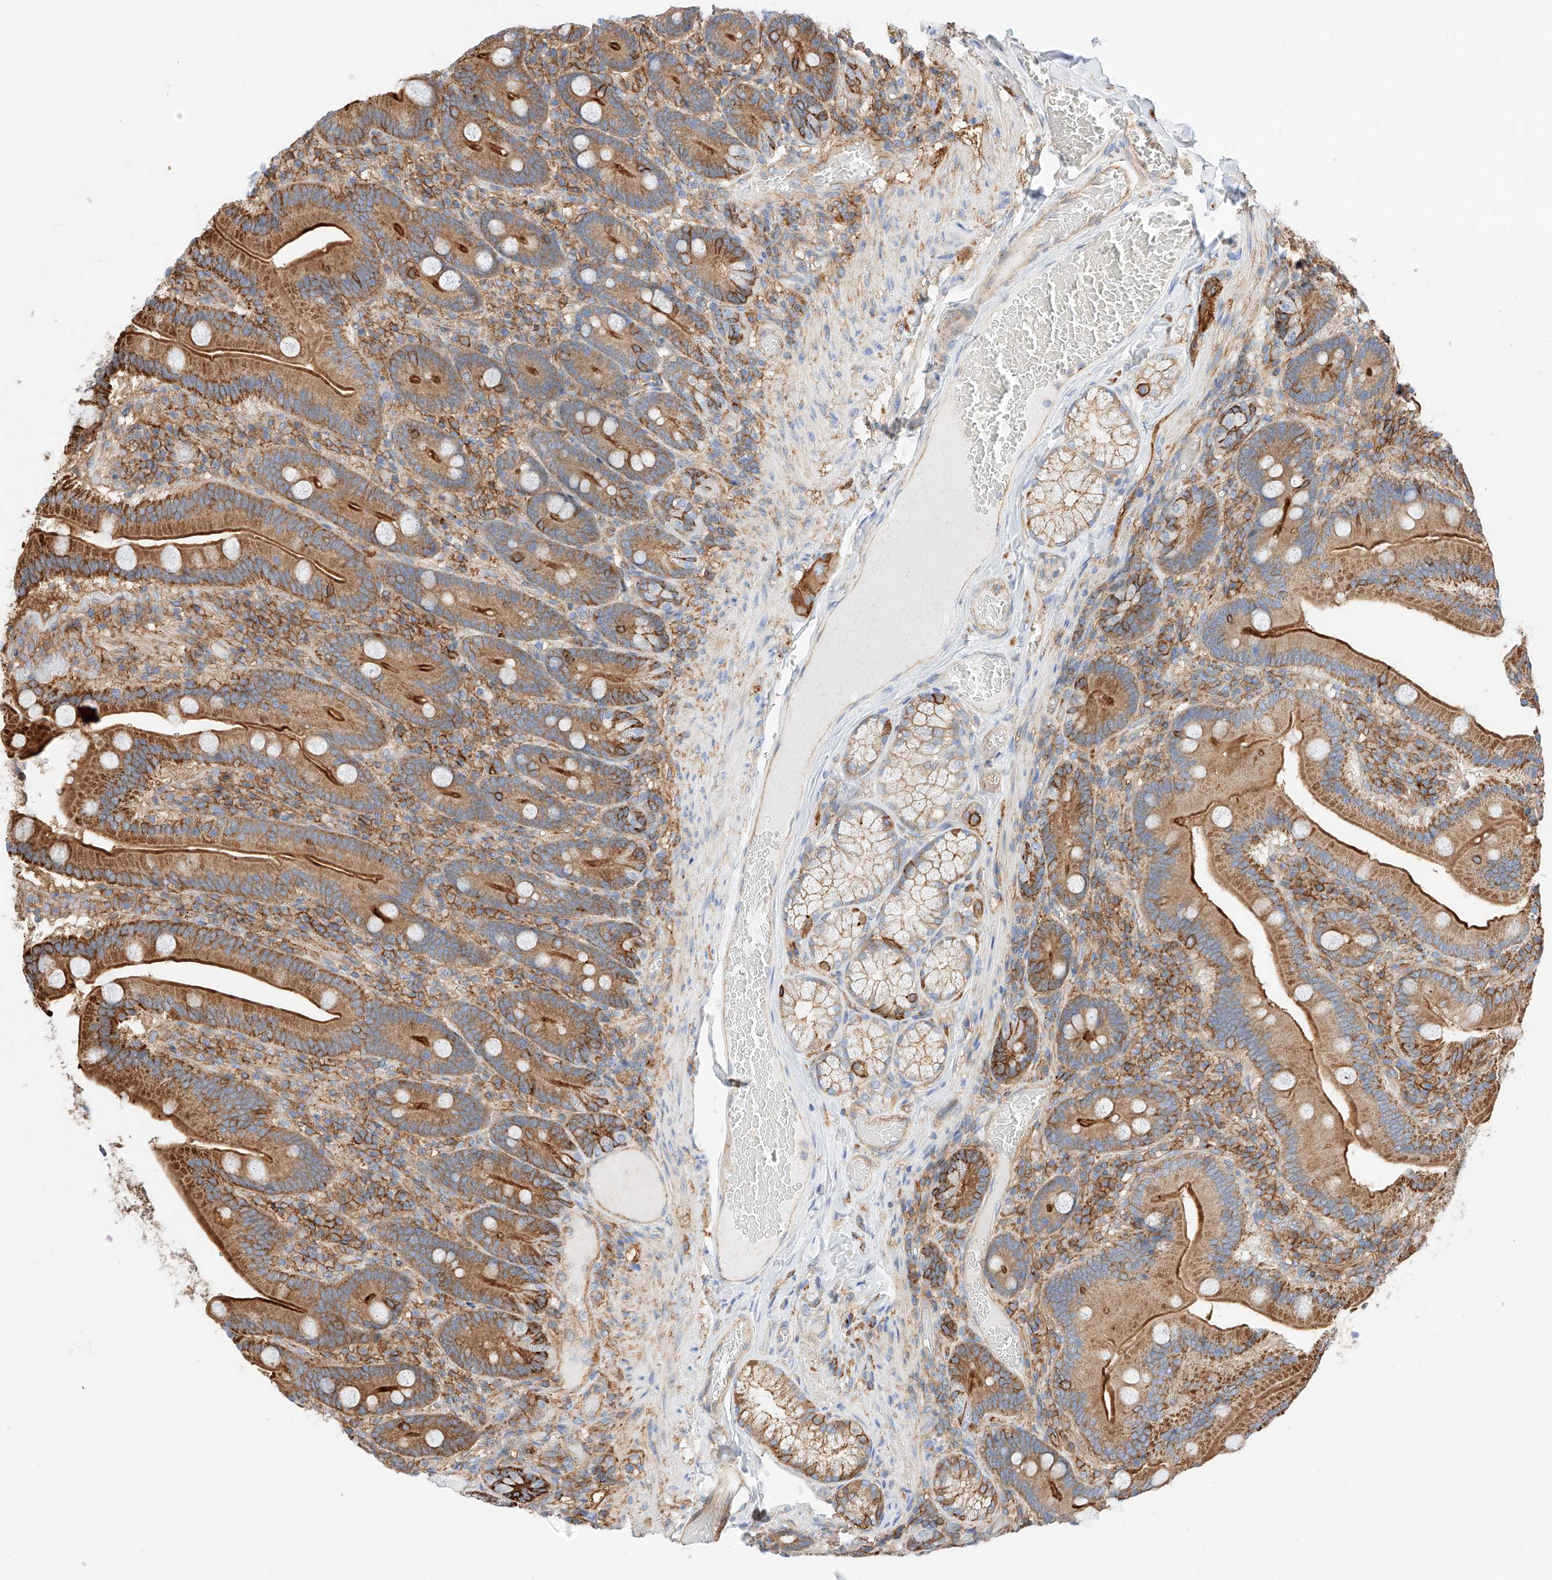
{"staining": {"intensity": "strong", "quantity": ">75%", "location": "cytoplasmic/membranous"}, "tissue": "duodenum", "cell_type": "Glandular cells", "image_type": "normal", "snomed": [{"axis": "morphology", "description": "Normal tissue, NOS"}, {"axis": "topography", "description": "Duodenum"}], "caption": "A brown stain shows strong cytoplasmic/membranous positivity of a protein in glandular cells of benign human duodenum. (DAB IHC with brightfield microscopy, high magnification).", "gene": "ENSG00000259132", "patient": {"sex": "female", "age": 62}}